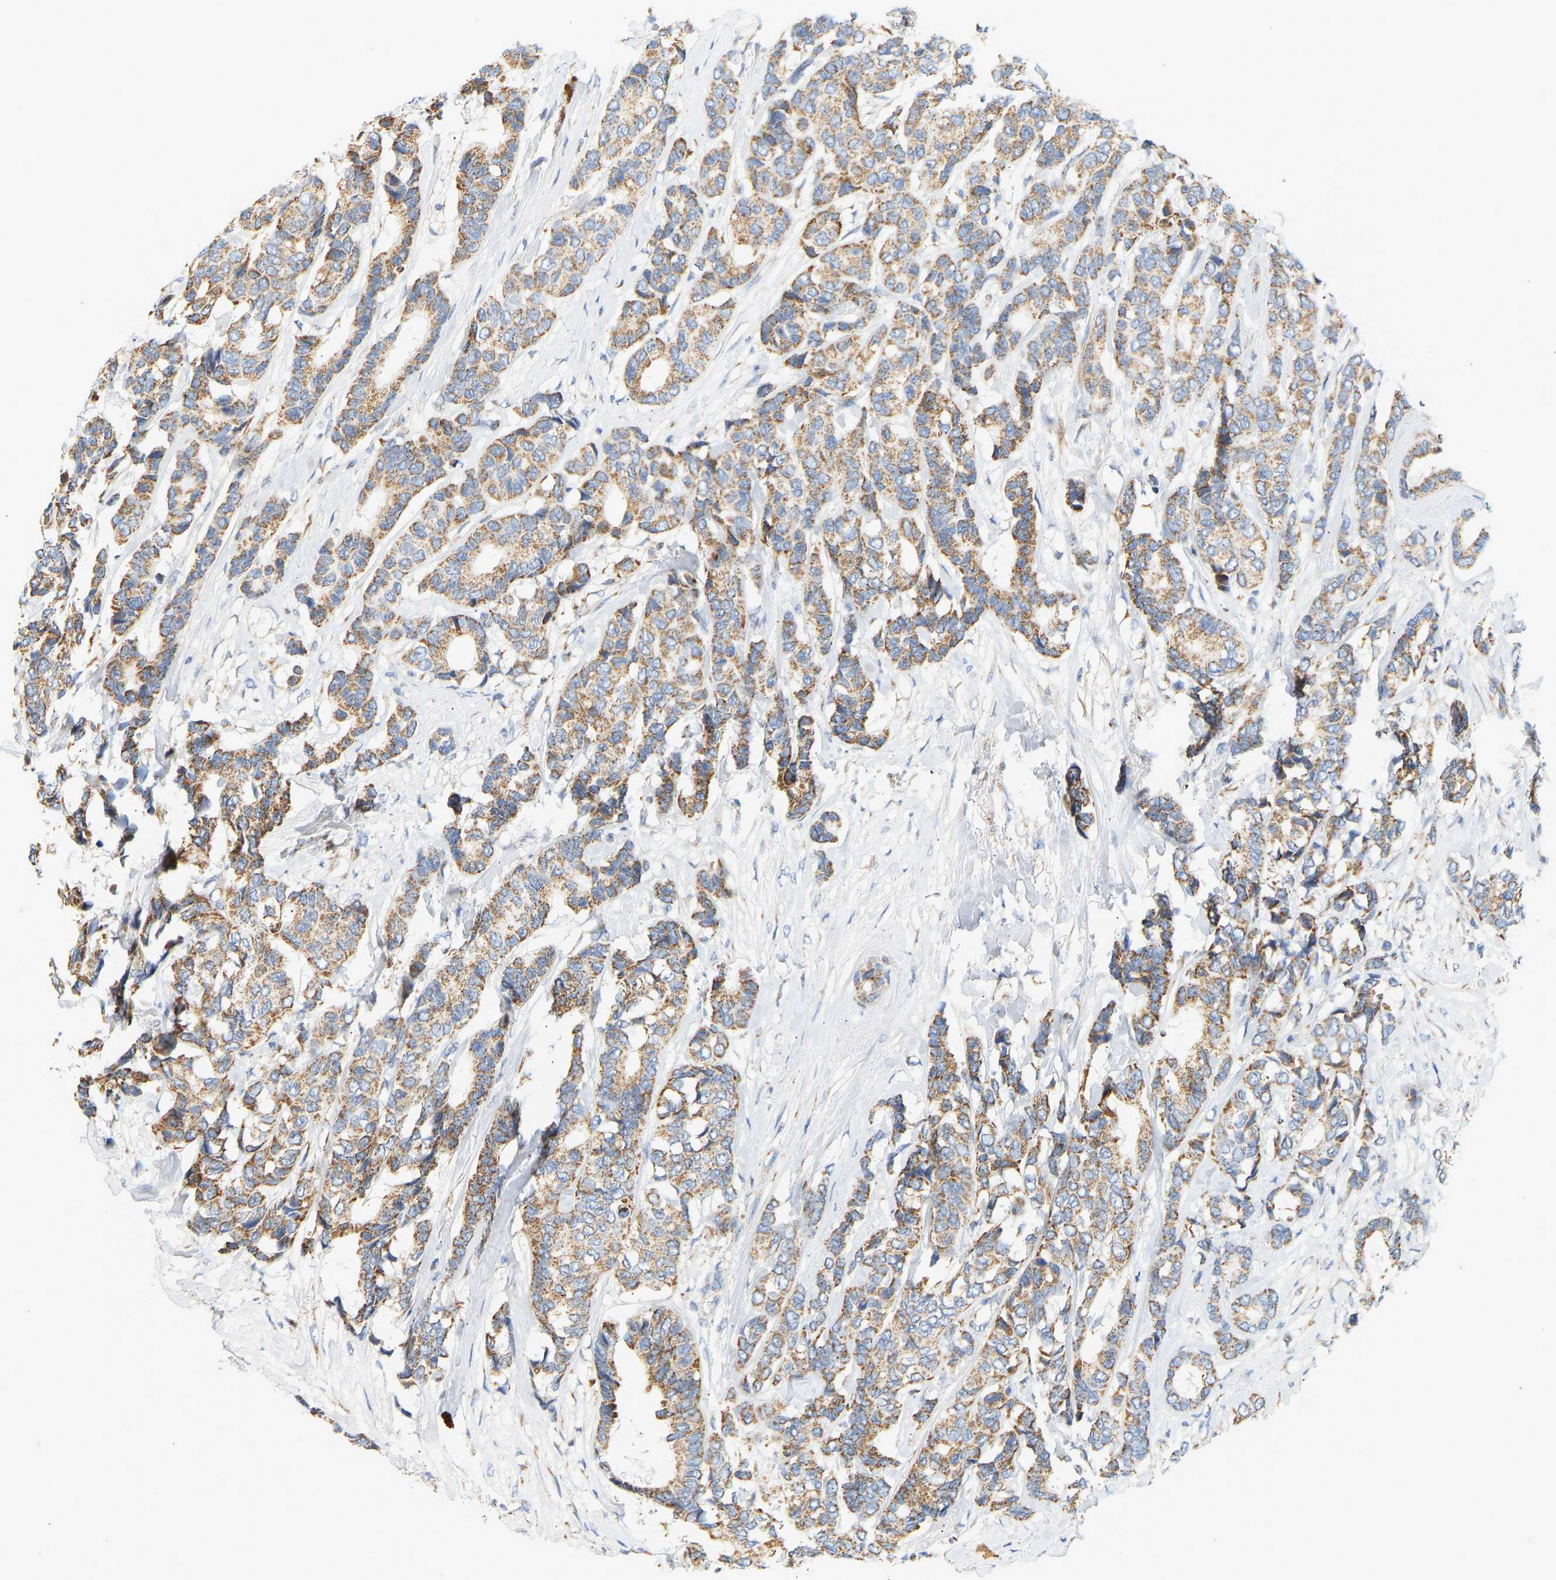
{"staining": {"intensity": "moderate", "quantity": ">75%", "location": "cytoplasmic/membranous"}, "tissue": "breast cancer", "cell_type": "Tumor cells", "image_type": "cancer", "snomed": [{"axis": "morphology", "description": "Duct carcinoma"}, {"axis": "topography", "description": "Breast"}], "caption": "Immunohistochemistry (IHC) staining of breast infiltrating ductal carcinoma, which shows medium levels of moderate cytoplasmic/membranous positivity in about >75% of tumor cells indicating moderate cytoplasmic/membranous protein expression. The staining was performed using DAB (brown) for protein detection and nuclei were counterstained in hematoxylin (blue).", "gene": "GRPEL2", "patient": {"sex": "female", "age": 87}}